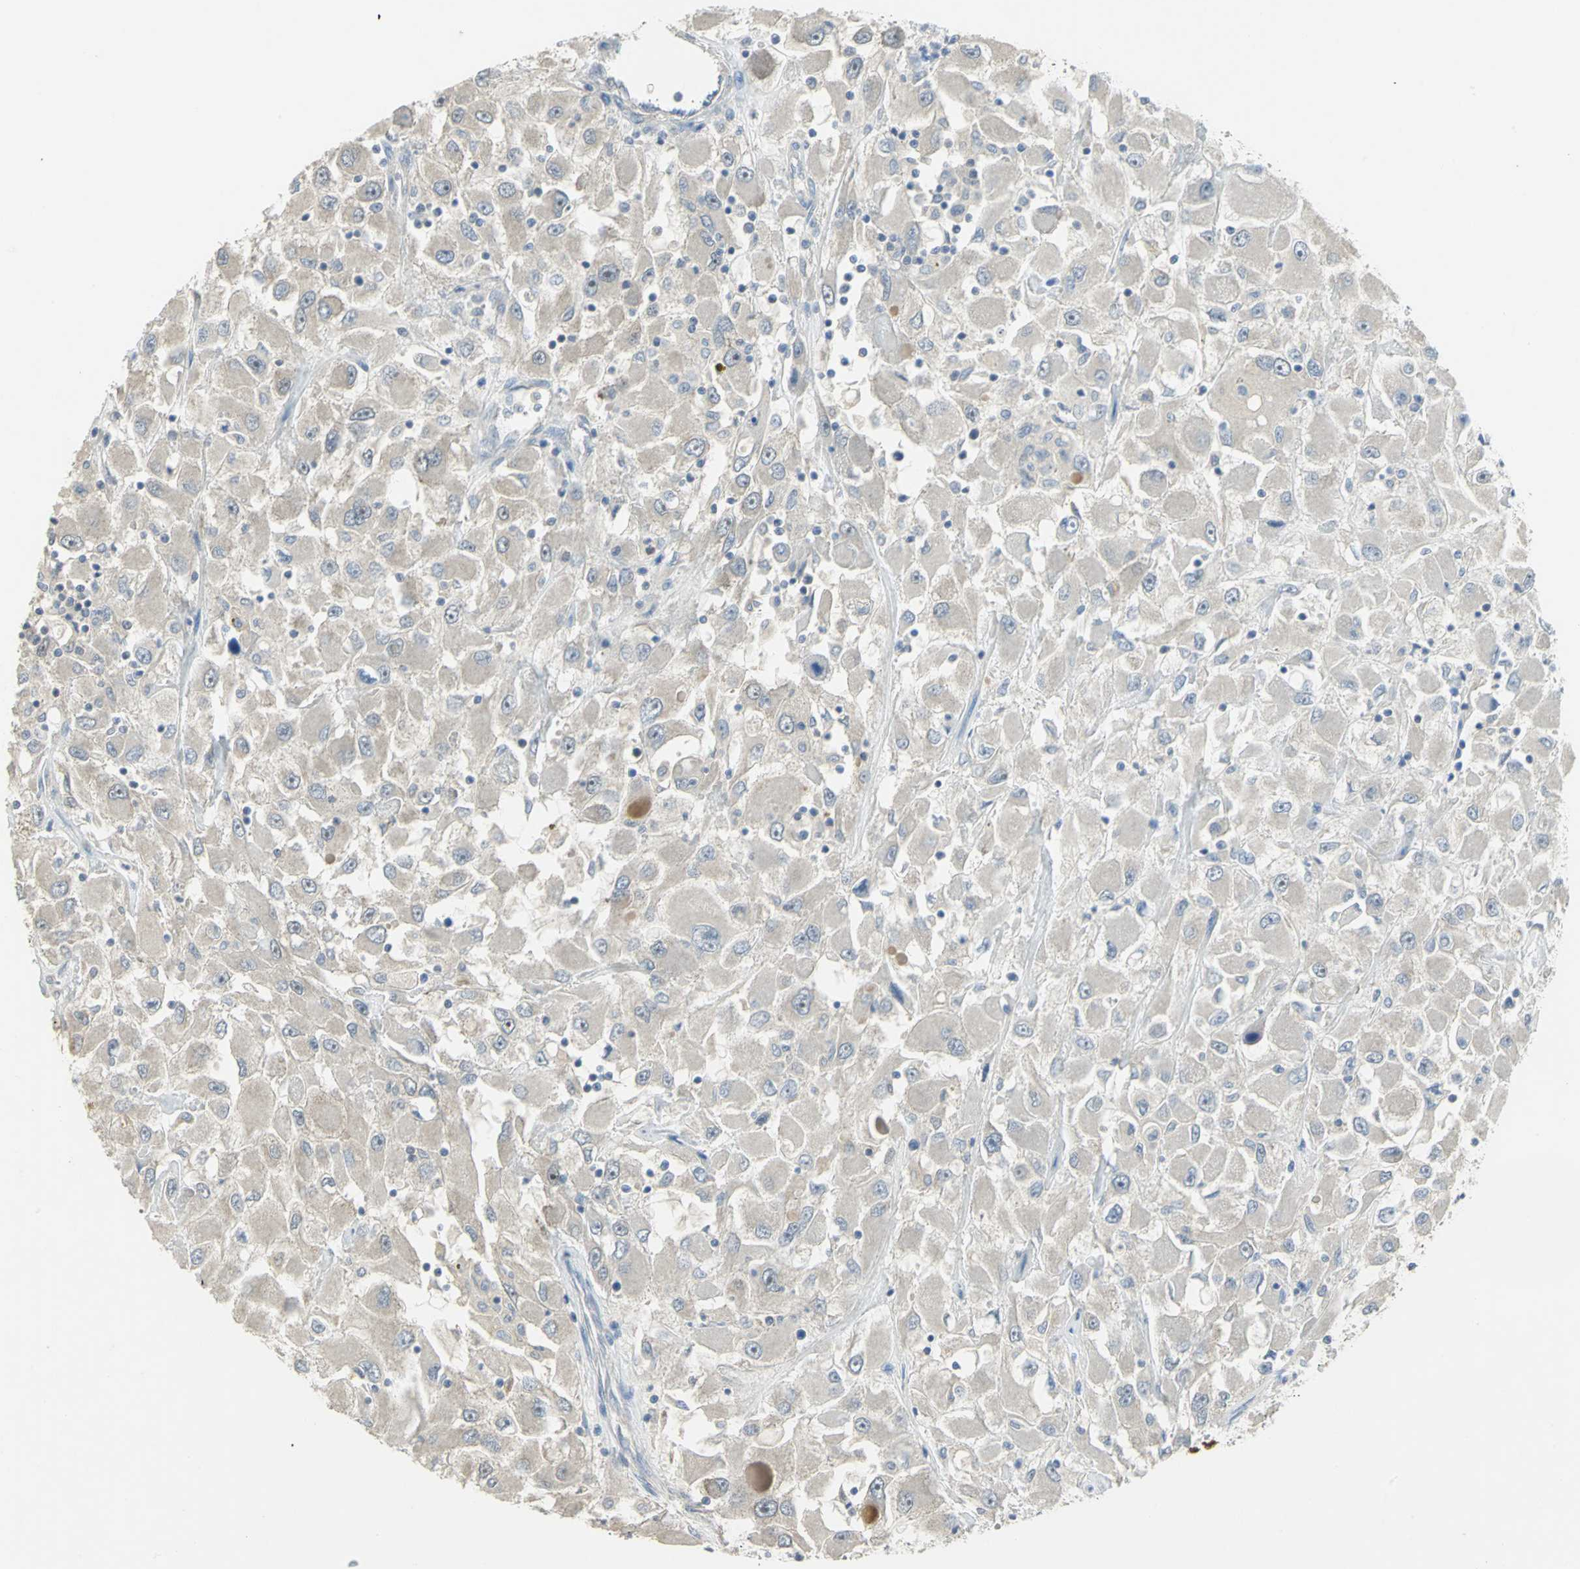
{"staining": {"intensity": "negative", "quantity": "none", "location": "none"}, "tissue": "renal cancer", "cell_type": "Tumor cells", "image_type": "cancer", "snomed": [{"axis": "morphology", "description": "Adenocarcinoma, NOS"}, {"axis": "topography", "description": "Kidney"}], "caption": "Human renal cancer stained for a protein using IHC displays no expression in tumor cells.", "gene": "PPIA", "patient": {"sex": "female", "age": 52}}